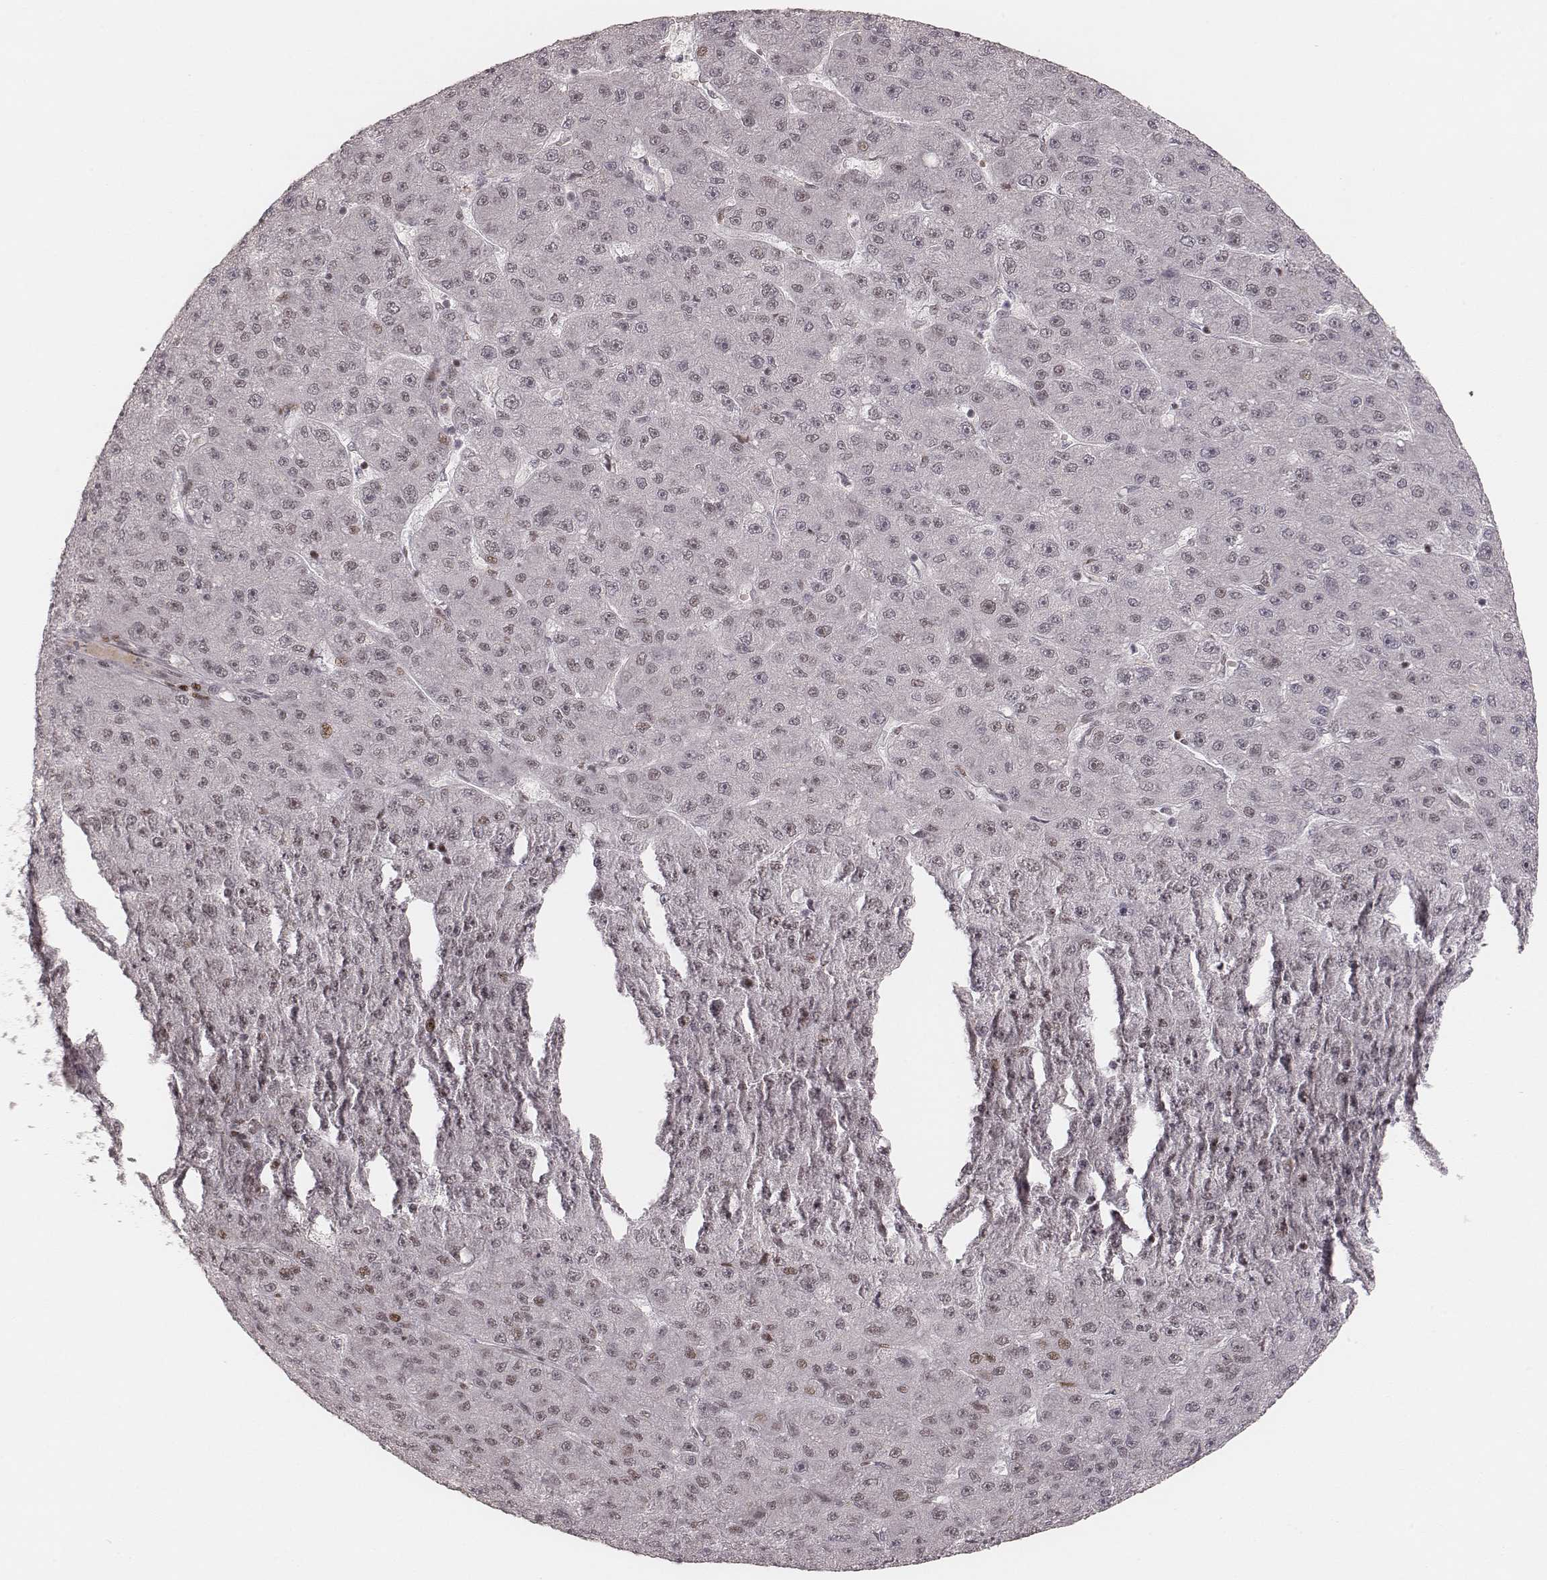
{"staining": {"intensity": "moderate", "quantity": "25%-75%", "location": "nuclear"}, "tissue": "liver cancer", "cell_type": "Tumor cells", "image_type": "cancer", "snomed": [{"axis": "morphology", "description": "Carcinoma, Hepatocellular, NOS"}, {"axis": "topography", "description": "Liver"}], "caption": "A brown stain shows moderate nuclear staining of a protein in liver cancer (hepatocellular carcinoma) tumor cells.", "gene": "HNRNPC", "patient": {"sex": "male", "age": 67}}